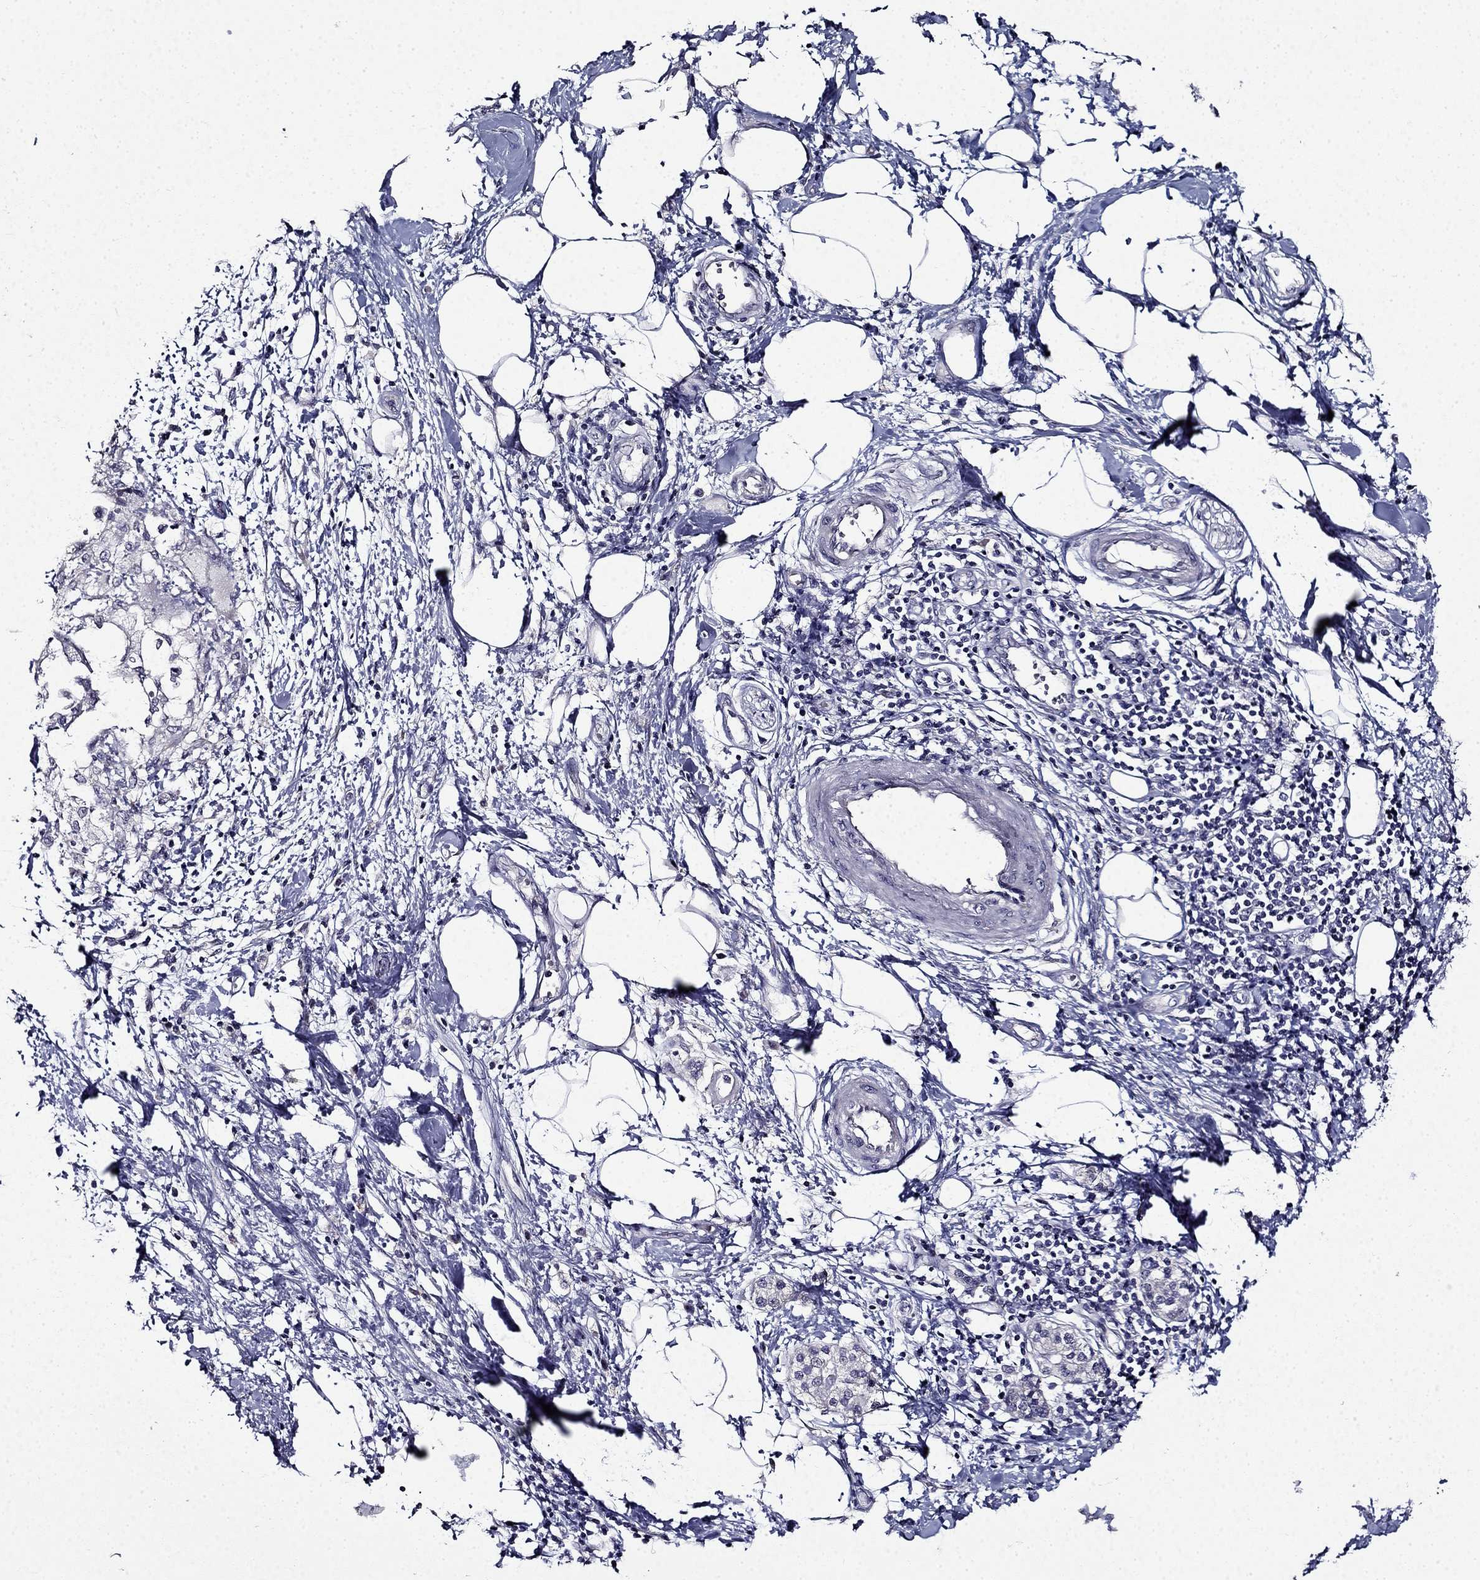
{"staining": {"intensity": "negative", "quantity": "none", "location": "none"}, "tissue": "pancreatic cancer", "cell_type": "Tumor cells", "image_type": "cancer", "snomed": [{"axis": "morphology", "description": "Normal tissue, NOS"}, {"axis": "morphology", "description": "Adenocarcinoma, NOS"}, {"axis": "topography", "description": "Pancreas"}, {"axis": "topography", "description": "Duodenum"}], "caption": "Immunohistochemistry (IHC) image of neoplastic tissue: human adenocarcinoma (pancreatic) stained with DAB (3,3'-diaminobenzidine) exhibits no significant protein expression in tumor cells.", "gene": "TMEM266", "patient": {"sex": "female", "age": 60}}